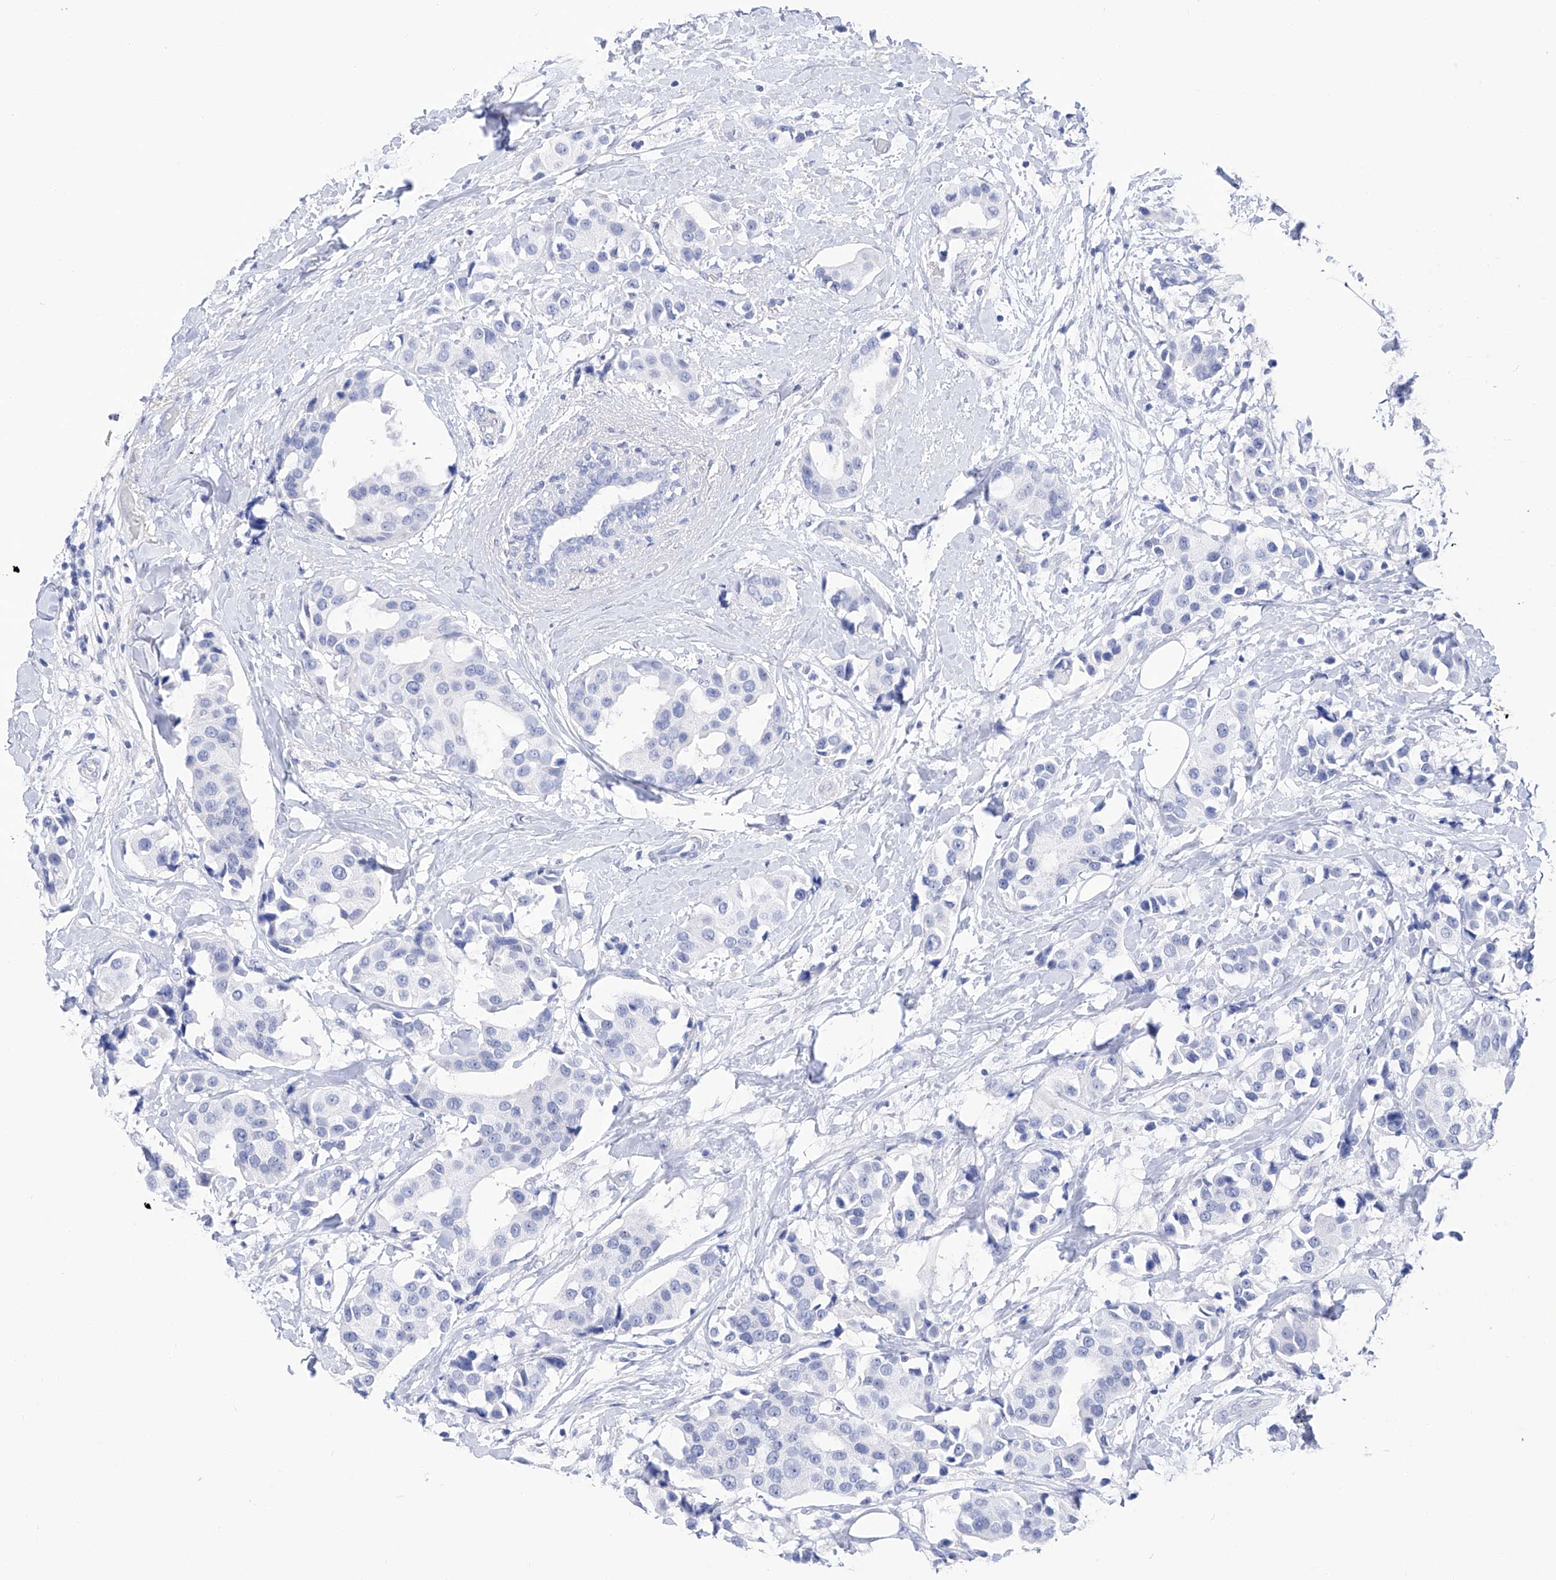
{"staining": {"intensity": "negative", "quantity": "none", "location": "none"}, "tissue": "breast cancer", "cell_type": "Tumor cells", "image_type": "cancer", "snomed": [{"axis": "morphology", "description": "Normal tissue, NOS"}, {"axis": "morphology", "description": "Duct carcinoma"}, {"axis": "topography", "description": "Breast"}], "caption": "Protein analysis of breast cancer (intraductal carcinoma) displays no significant expression in tumor cells.", "gene": "FLG", "patient": {"sex": "female", "age": 39}}